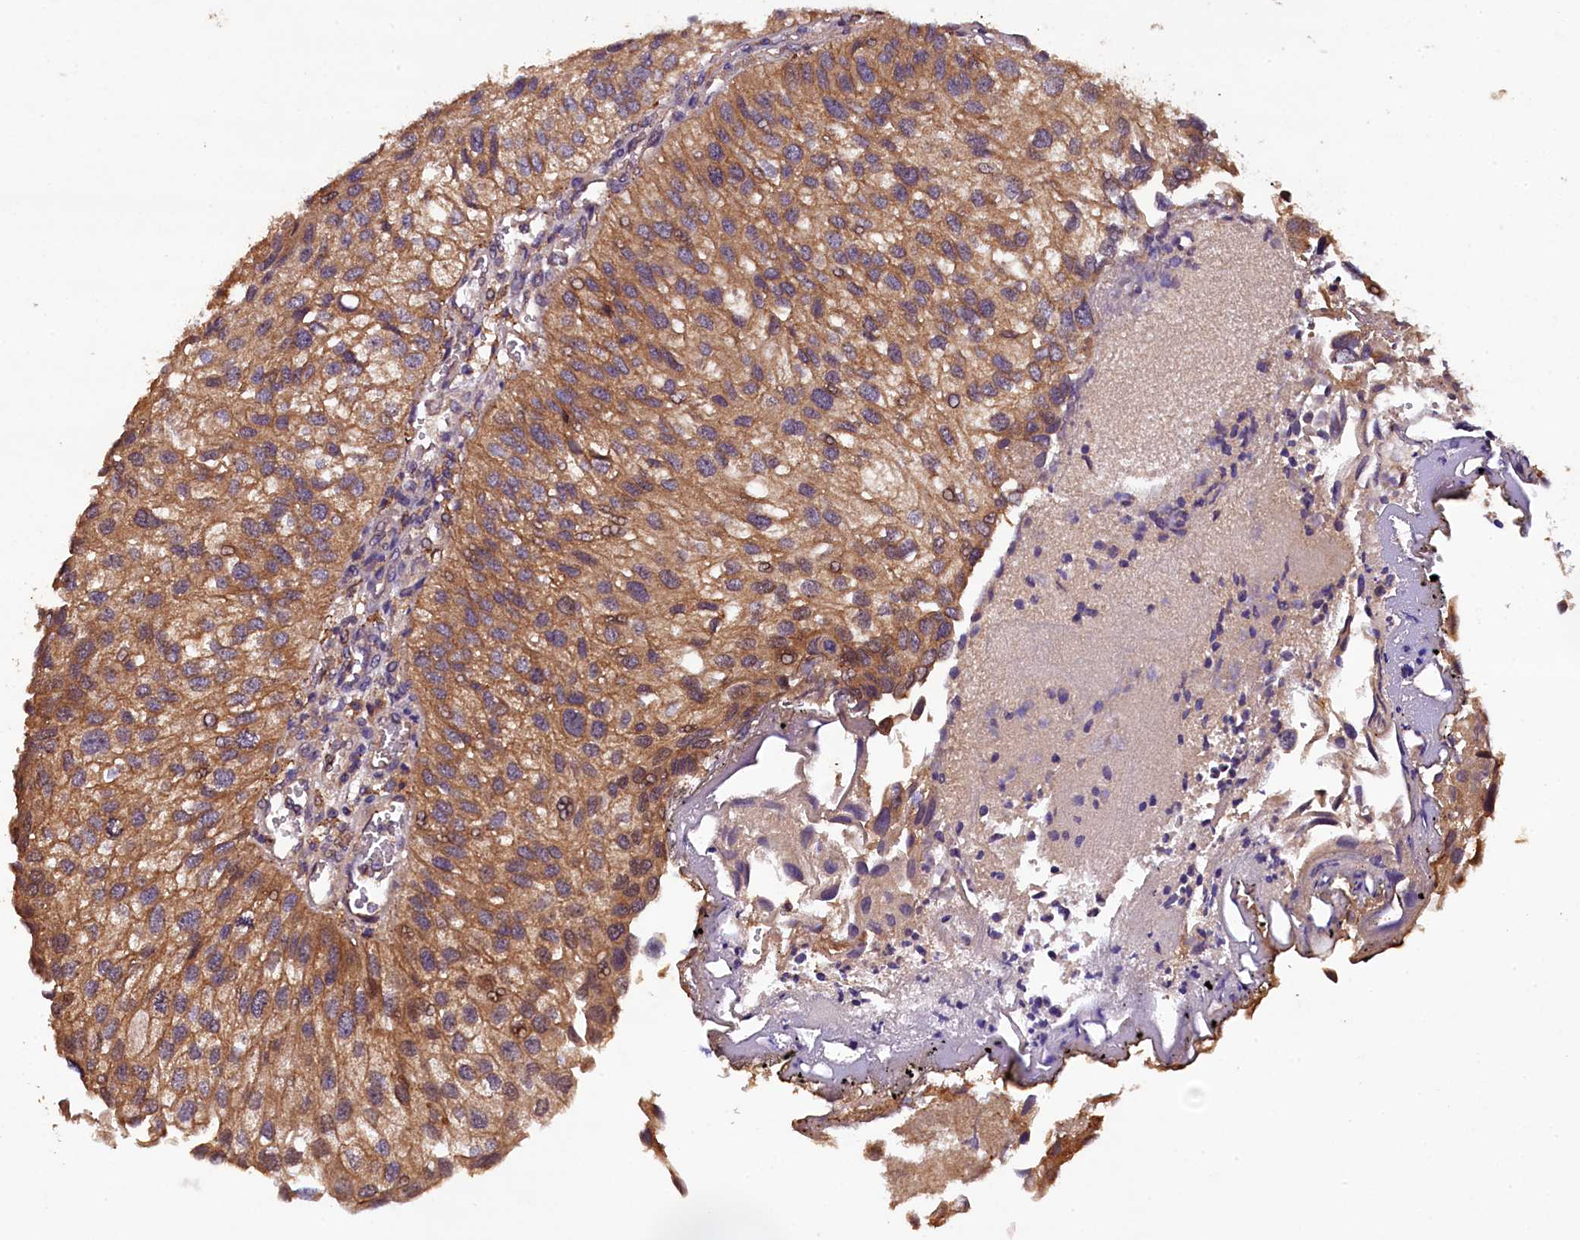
{"staining": {"intensity": "moderate", "quantity": ">75%", "location": "cytoplasmic/membranous"}, "tissue": "urothelial cancer", "cell_type": "Tumor cells", "image_type": "cancer", "snomed": [{"axis": "morphology", "description": "Urothelial carcinoma, Low grade"}, {"axis": "topography", "description": "Urinary bladder"}], "caption": "Tumor cells show medium levels of moderate cytoplasmic/membranous expression in approximately >75% of cells in human low-grade urothelial carcinoma. The staining is performed using DAB brown chromogen to label protein expression. The nuclei are counter-stained blue using hematoxylin.", "gene": "PLXNB1", "patient": {"sex": "female", "age": 89}}